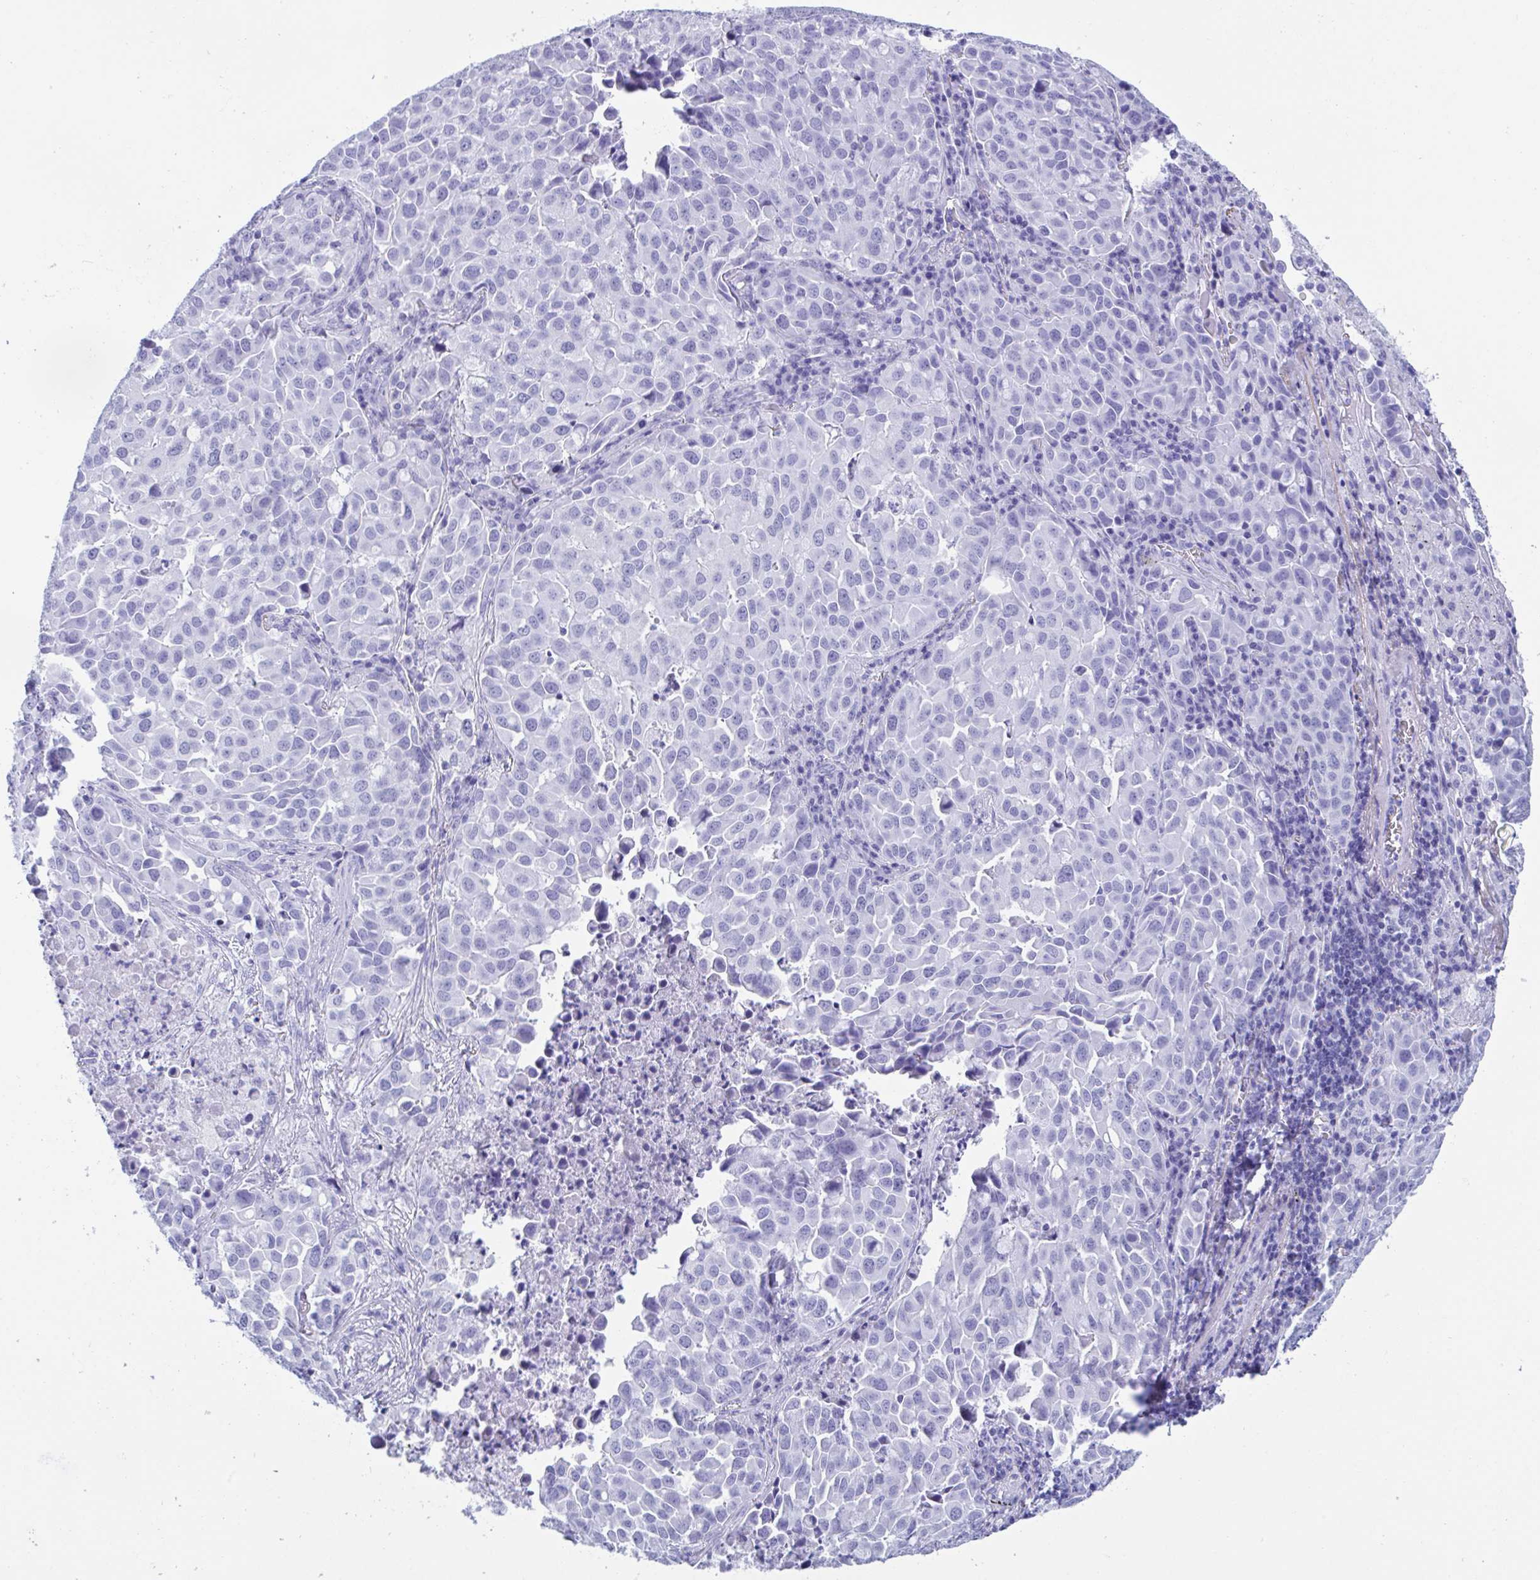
{"staining": {"intensity": "negative", "quantity": "none", "location": "none"}, "tissue": "lung cancer", "cell_type": "Tumor cells", "image_type": "cancer", "snomed": [{"axis": "morphology", "description": "Adenocarcinoma, NOS"}, {"axis": "morphology", "description": "Adenocarcinoma, metastatic, NOS"}, {"axis": "topography", "description": "Lymph node"}, {"axis": "topography", "description": "Lung"}], "caption": "Micrograph shows no significant protein positivity in tumor cells of adenocarcinoma (lung). Brightfield microscopy of immunohistochemistry (IHC) stained with DAB (brown) and hematoxylin (blue), captured at high magnification.", "gene": "ZNF850", "patient": {"sex": "female", "age": 65}}